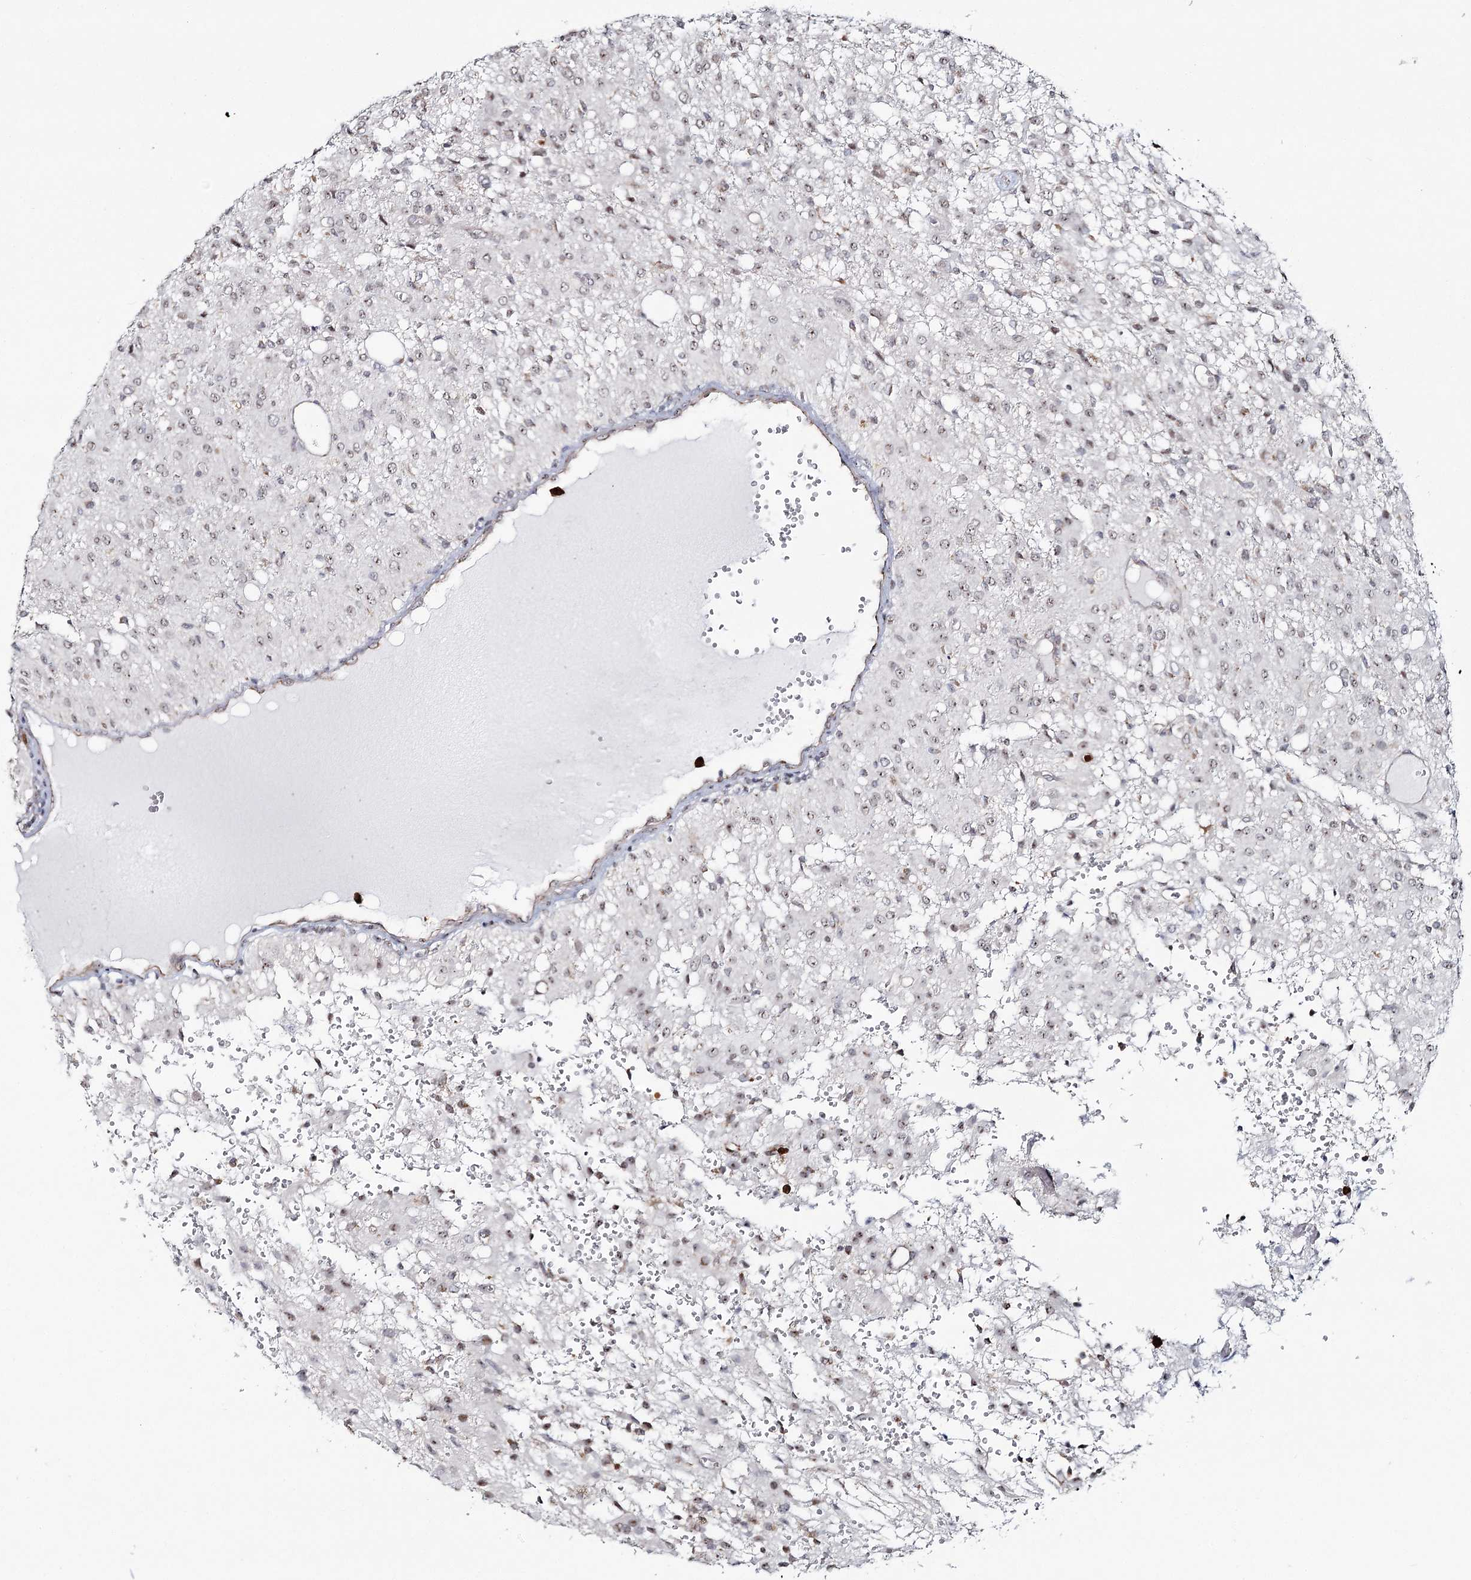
{"staining": {"intensity": "weak", "quantity": "25%-75%", "location": "nuclear"}, "tissue": "glioma", "cell_type": "Tumor cells", "image_type": "cancer", "snomed": [{"axis": "morphology", "description": "Glioma, malignant, High grade"}, {"axis": "topography", "description": "Brain"}], "caption": "This photomicrograph demonstrates immunohistochemistry staining of human malignant glioma (high-grade), with low weak nuclear staining in about 25%-75% of tumor cells.", "gene": "ATAD1", "patient": {"sex": "female", "age": 59}}